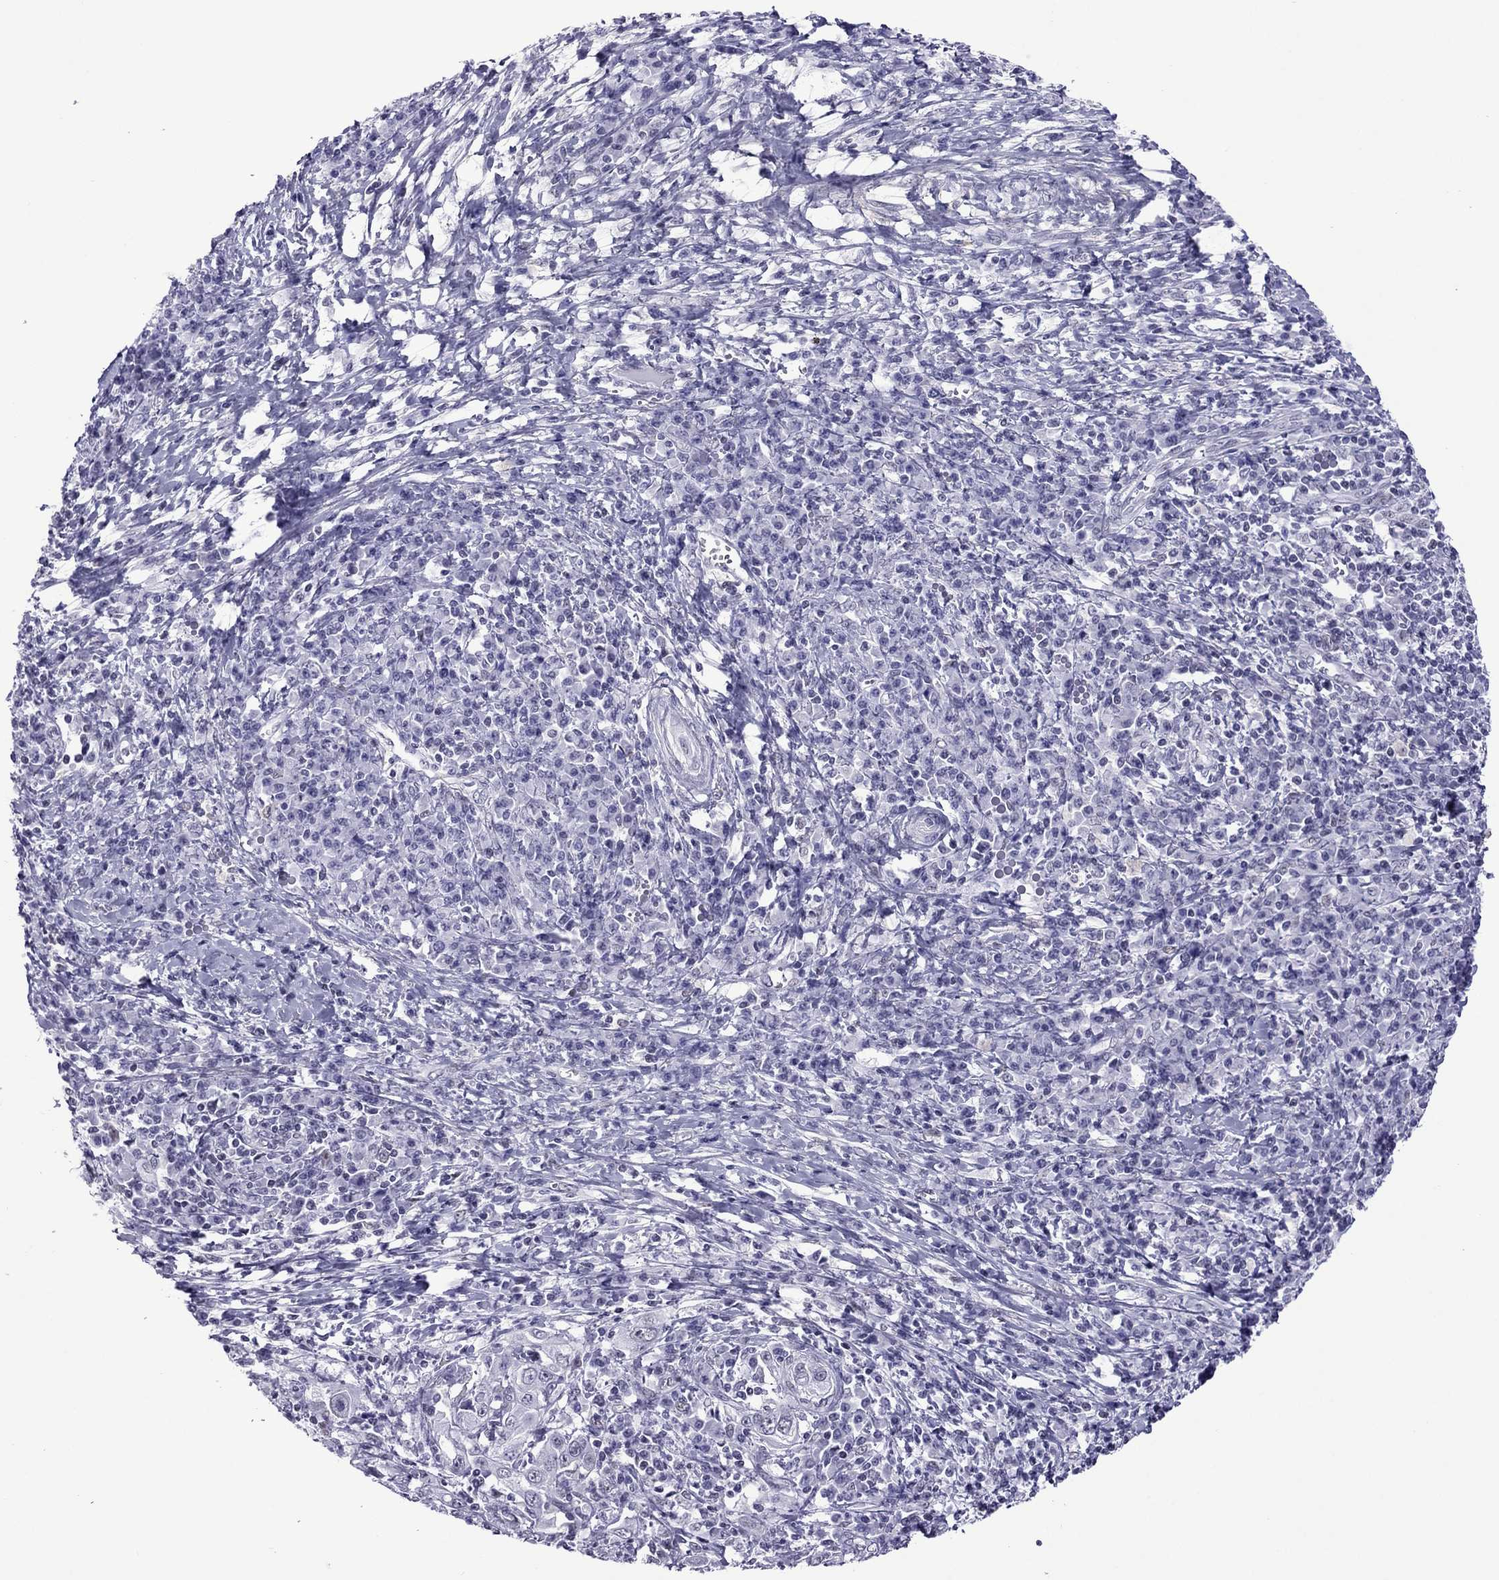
{"staining": {"intensity": "negative", "quantity": "none", "location": "none"}, "tissue": "cervical cancer", "cell_type": "Tumor cells", "image_type": "cancer", "snomed": [{"axis": "morphology", "description": "Squamous cell carcinoma, NOS"}, {"axis": "topography", "description": "Cervix"}], "caption": "Photomicrograph shows no significant protein expression in tumor cells of cervical cancer.", "gene": "ZNF646", "patient": {"sex": "female", "age": 46}}